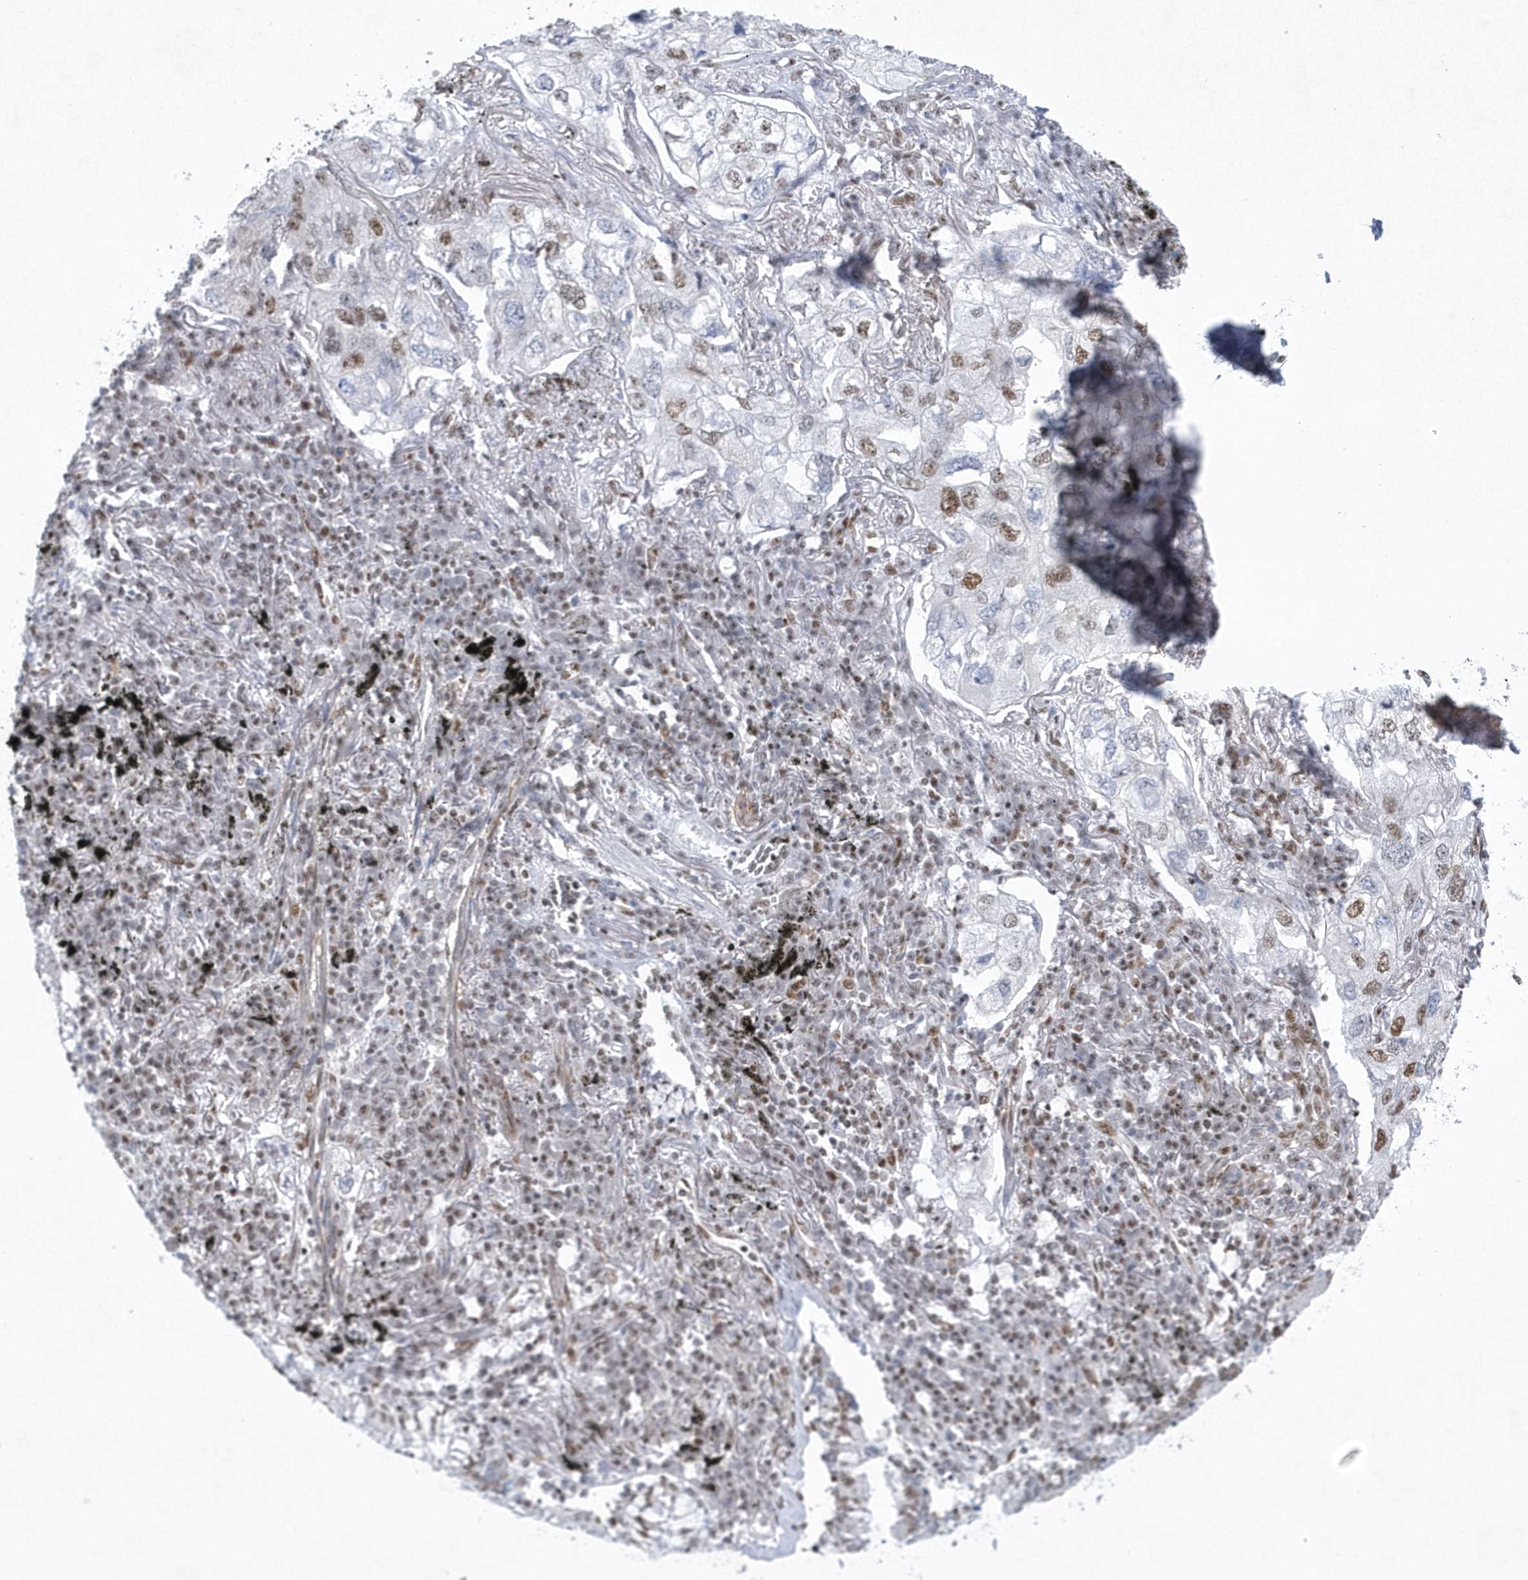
{"staining": {"intensity": "moderate", "quantity": "25%-75%", "location": "nuclear"}, "tissue": "lung cancer", "cell_type": "Tumor cells", "image_type": "cancer", "snomed": [{"axis": "morphology", "description": "Adenocarcinoma, NOS"}, {"axis": "topography", "description": "Lung"}], "caption": "Immunohistochemical staining of lung cancer (adenocarcinoma) displays moderate nuclear protein positivity in approximately 25%-75% of tumor cells.", "gene": "DCLRE1A", "patient": {"sex": "male", "age": 65}}